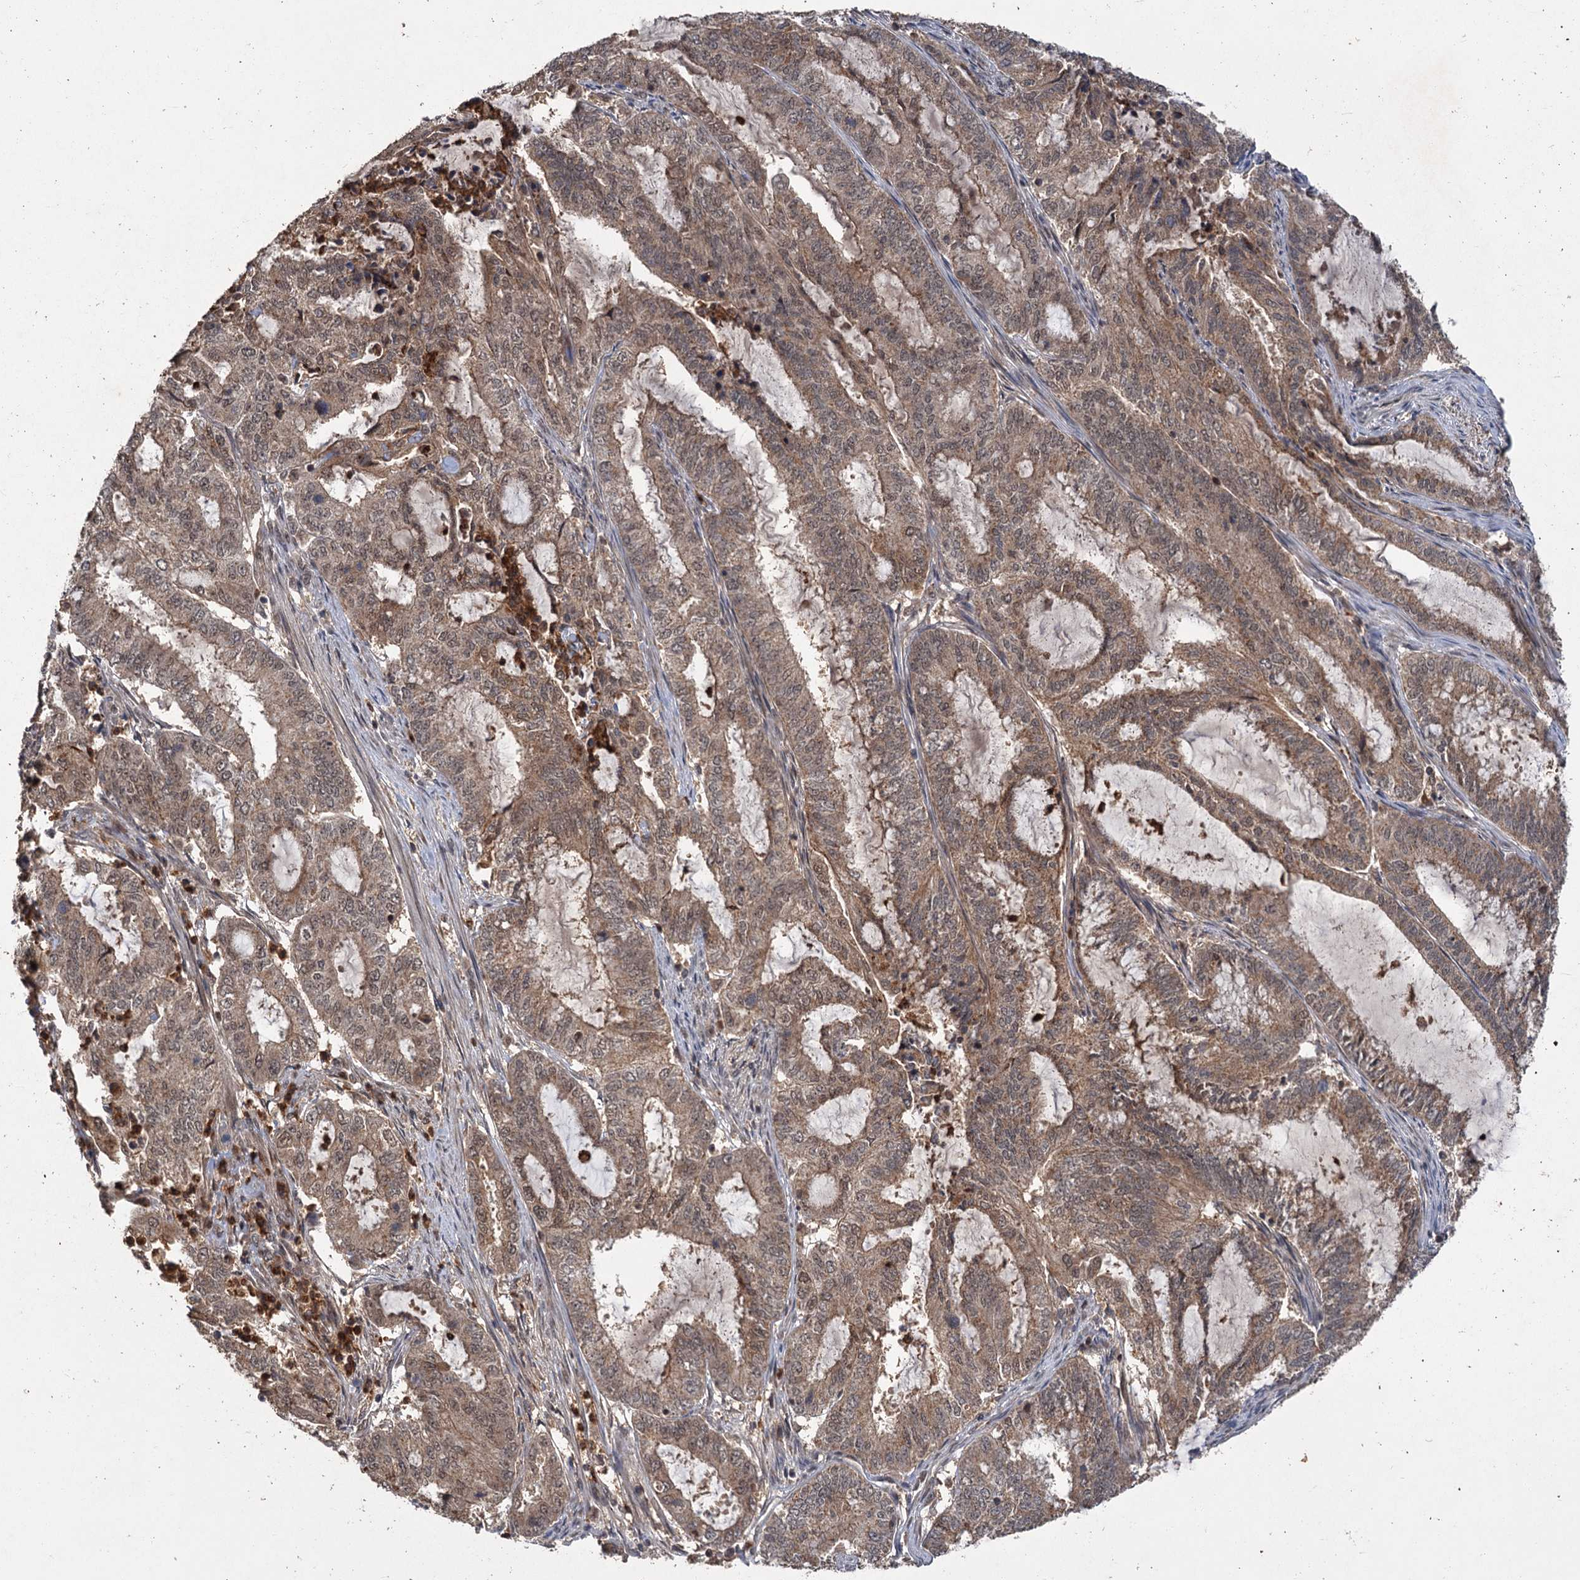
{"staining": {"intensity": "moderate", "quantity": ">75%", "location": "cytoplasmic/membranous,nuclear"}, "tissue": "endometrial cancer", "cell_type": "Tumor cells", "image_type": "cancer", "snomed": [{"axis": "morphology", "description": "Adenocarcinoma, NOS"}, {"axis": "topography", "description": "Endometrium"}], "caption": "Immunohistochemistry of endometrial cancer displays medium levels of moderate cytoplasmic/membranous and nuclear positivity in about >75% of tumor cells. Using DAB (3,3'-diaminobenzidine) (brown) and hematoxylin (blue) stains, captured at high magnification using brightfield microscopy.", "gene": "KANSL2", "patient": {"sex": "female", "age": 51}}